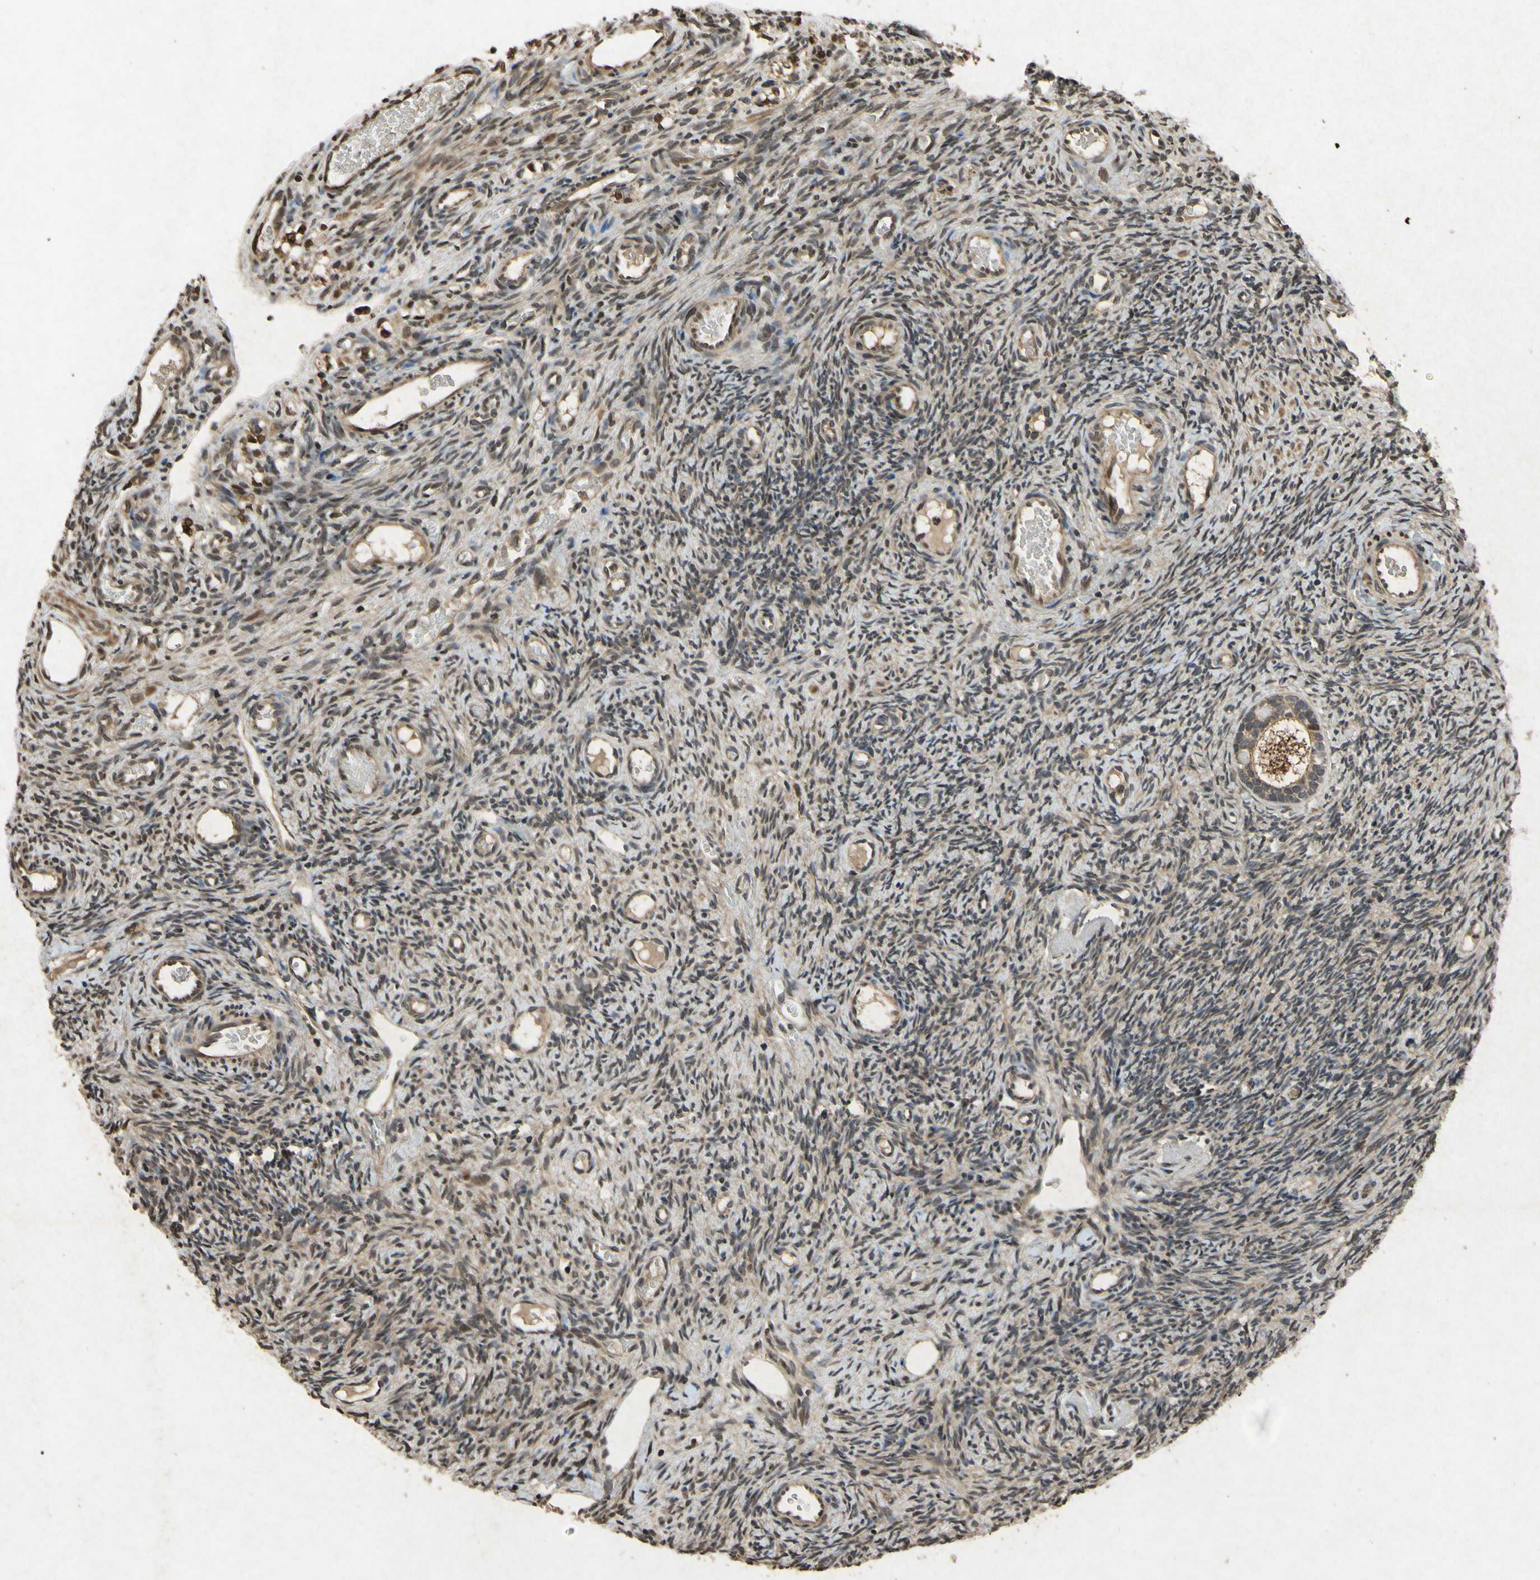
{"staining": {"intensity": "strong", "quantity": ">75%", "location": "cytoplasmic/membranous"}, "tissue": "ovary", "cell_type": "Follicle cells", "image_type": "normal", "snomed": [{"axis": "morphology", "description": "Normal tissue, NOS"}, {"axis": "topography", "description": "Ovary"}], "caption": "This histopathology image displays immunohistochemistry staining of normal human ovary, with high strong cytoplasmic/membranous staining in about >75% of follicle cells.", "gene": "ATP6V1H", "patient": {"sex": "female", "age": 35}}